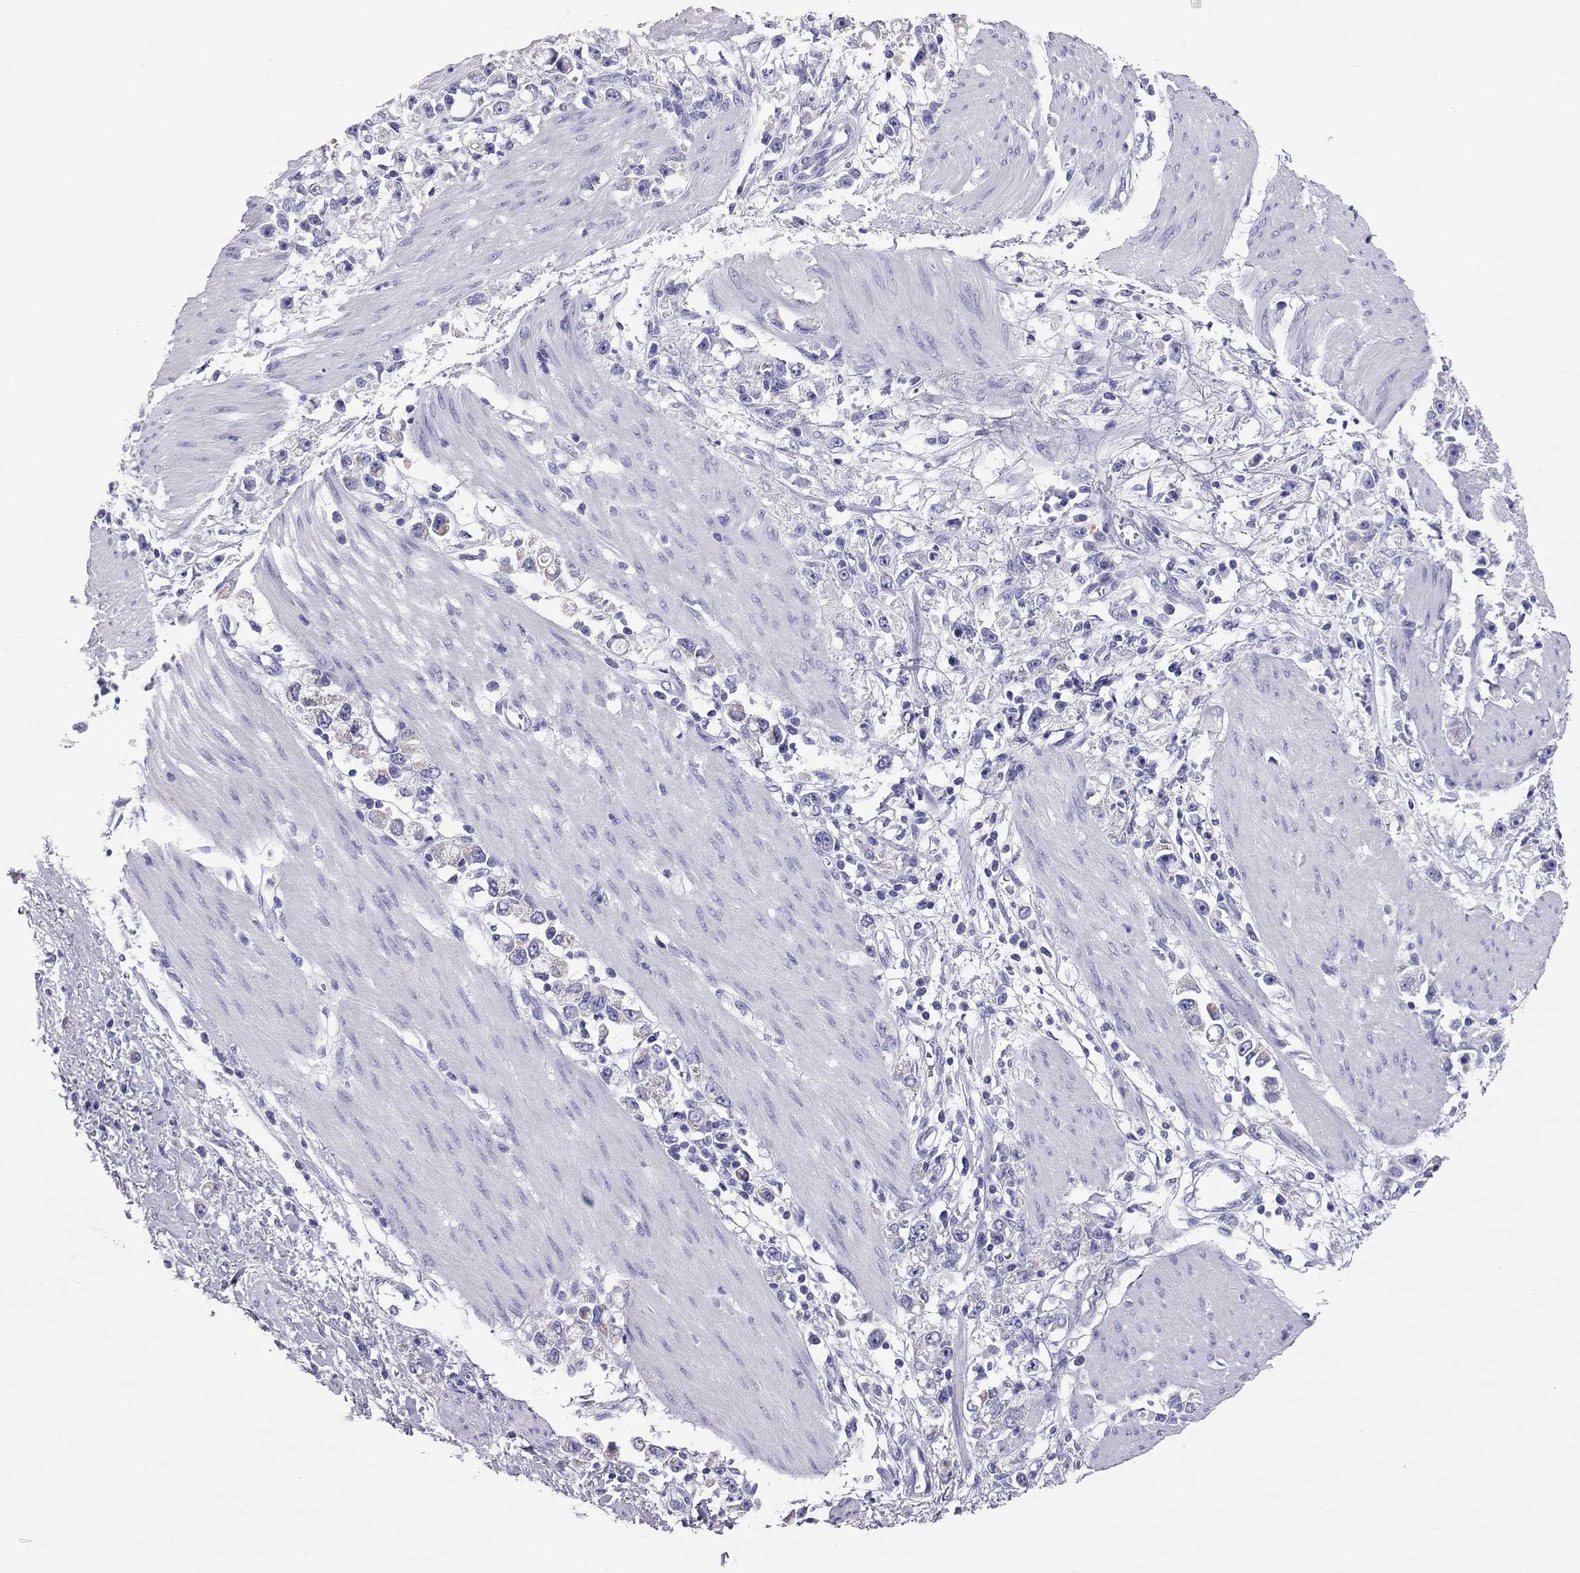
{"staining": {"intensity": "negative", "quantity": "none", "location": "none"}, "tissue": "stomach cancer", "cell_type": "Tumor cells", "image_type": "cancer", "snomed": [{"axis": "morphology", "description": "Adenocarcinoma, NOS"}, {"axis": "topography", "description": "Stomach"}], "caption": "Immunohistochemistry (IHC) of stomach cancer displays no staining in tumor cells. The staining is performed using DAB (3,3'-diaminobenzidine) brown chromogen with nuclei counter-stained in using hematoxylin.", "gene": "TTLL13", "patient": {"sex": "female", "age": 59}}